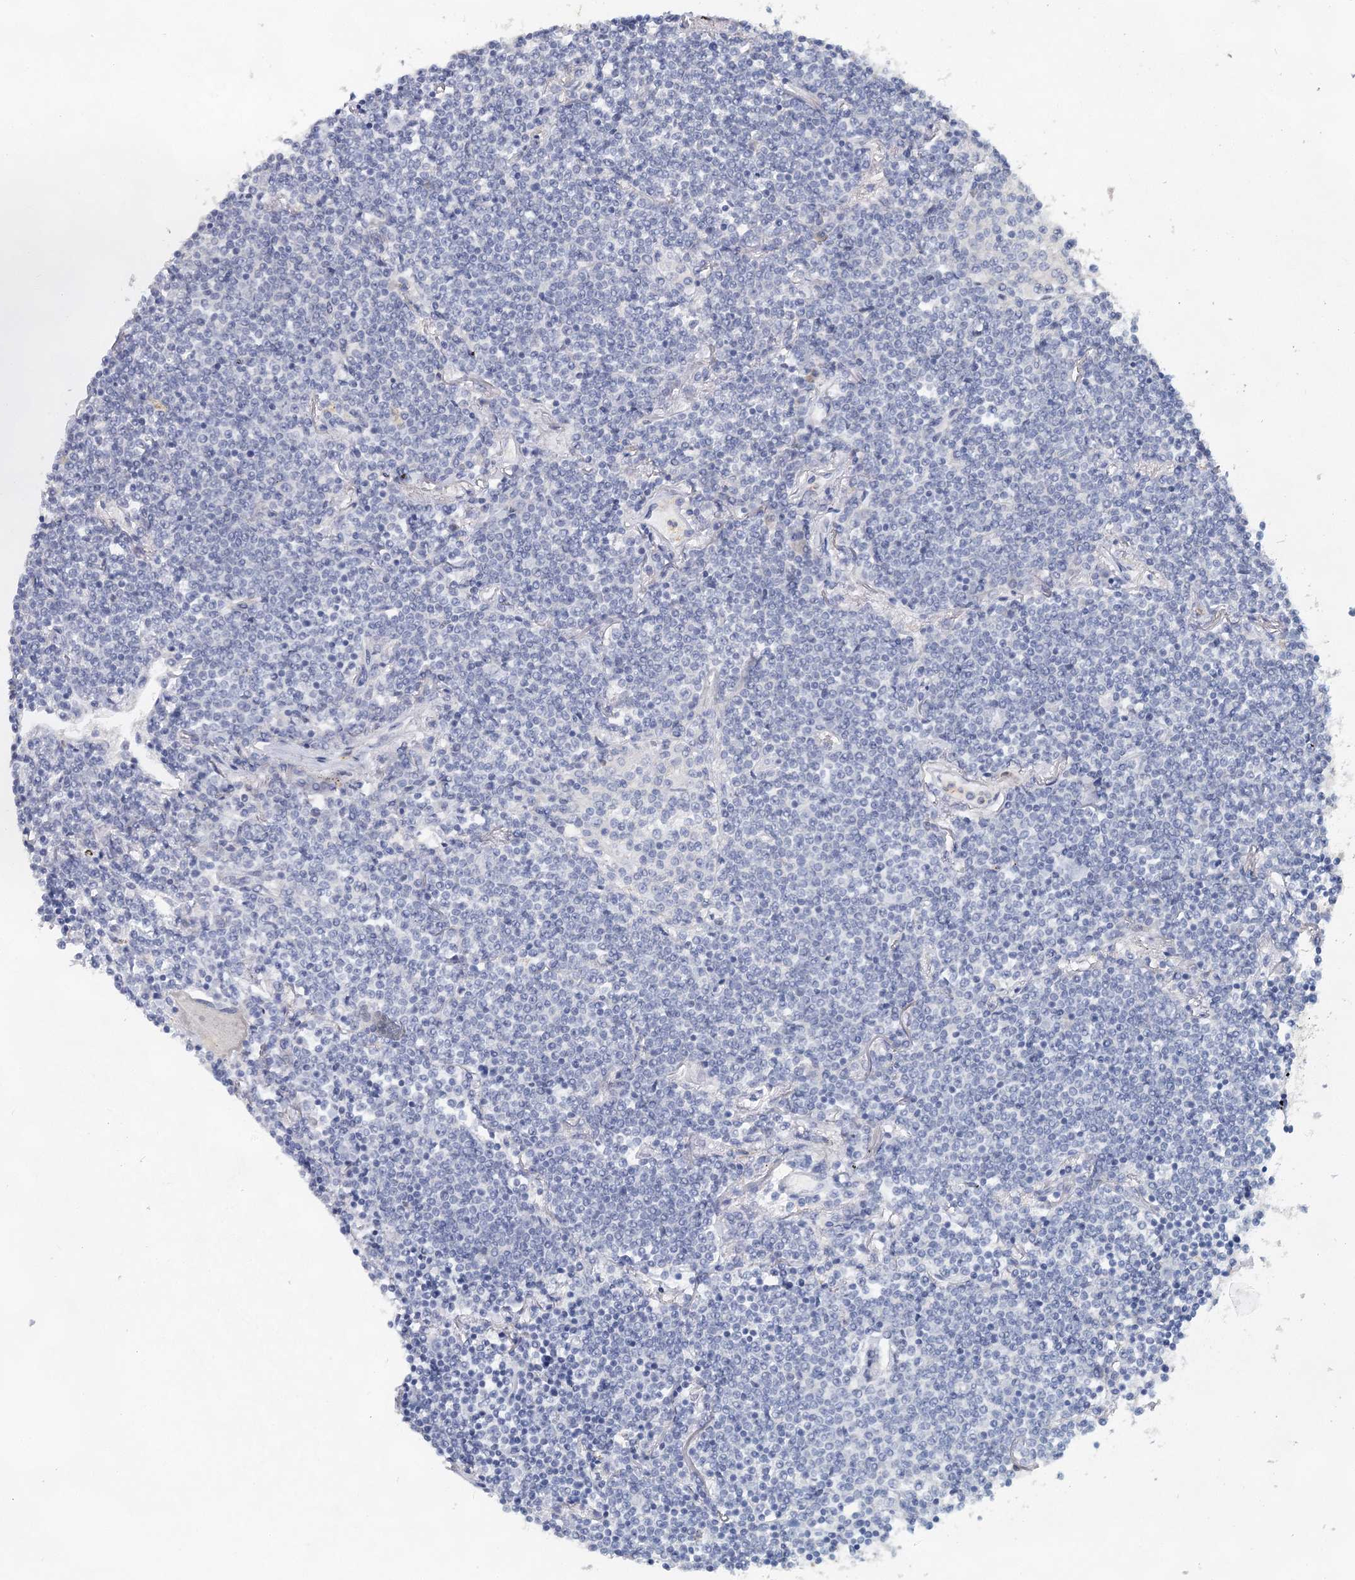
{"staining": {"intensity": "negative", "quantity": "none", "location": "none"}, "tissue": "lymphoma", "cell_type": "Tumor cells", "image_type": "cancer", "snomed": [{"axis": "morphology", "description": "Malignant lymphoma, non-Hodgkin's type, Low grade"}, {"axis": "topography", "description": "Lung"}], "caption": "Human lymphoma stained for a protein using IHC displays no positivity in tumor cells.", "gene": "MYL6B", "patient": {"sex": "female", "age": 71}}